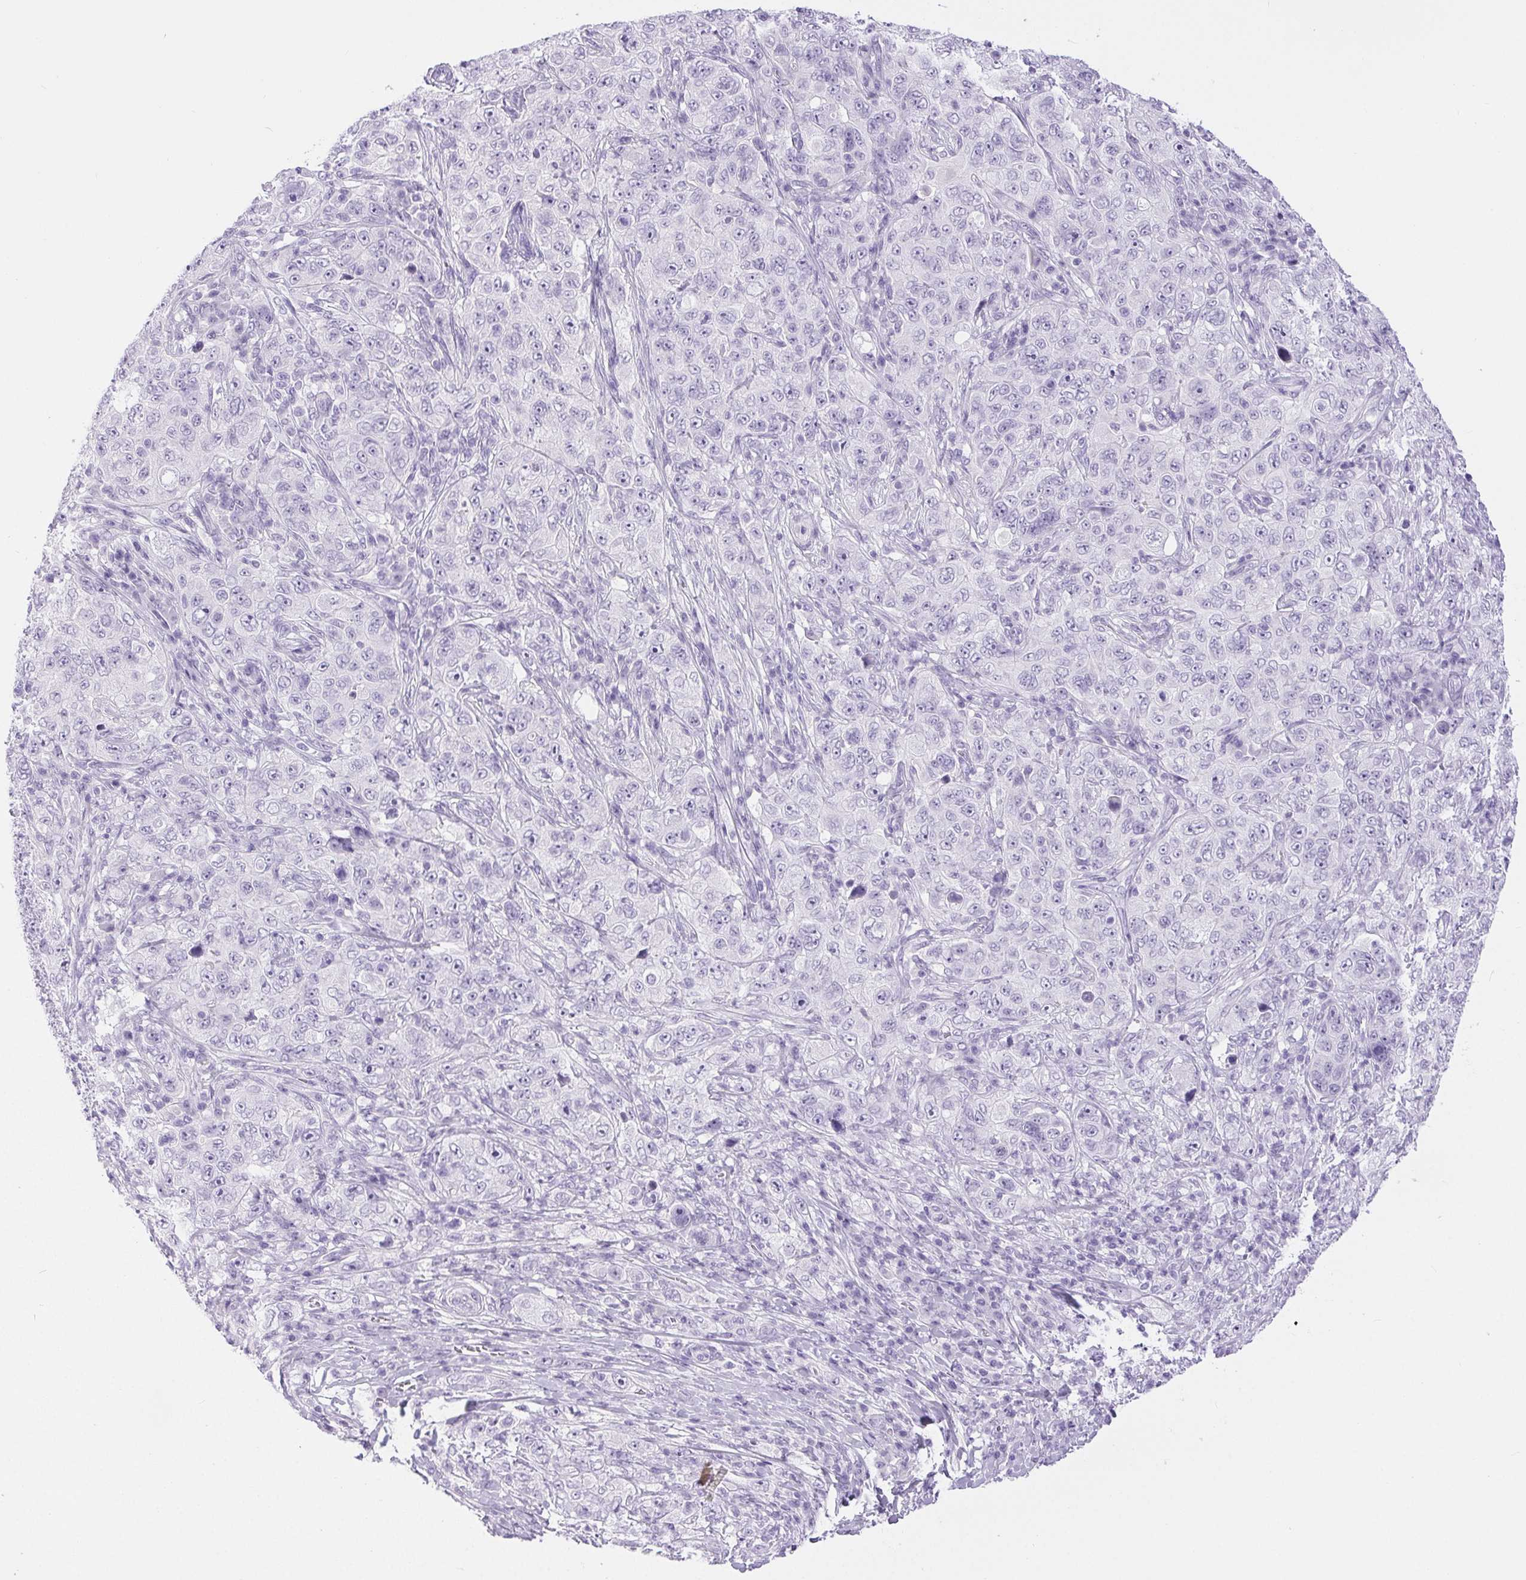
{"staining": {"intensity": "negative", "quantity": "none", "location": "none"}, "tissue": "pancreatic cancer", "cell_type": "Tumor cells", "image_type": "cancer", "snomed": [{"axis": "morphology", "description": "Adenocarcinoma, NOS"}, {"axis": "topography", "description": "Pancreas"}], "caption": "Human adenocarcinoma (pancreatic) stained for a protein using IHC reveals no positivity in tumor cells.", "gene": "XDH", "patient": {"sex": "male", "age": 68}}